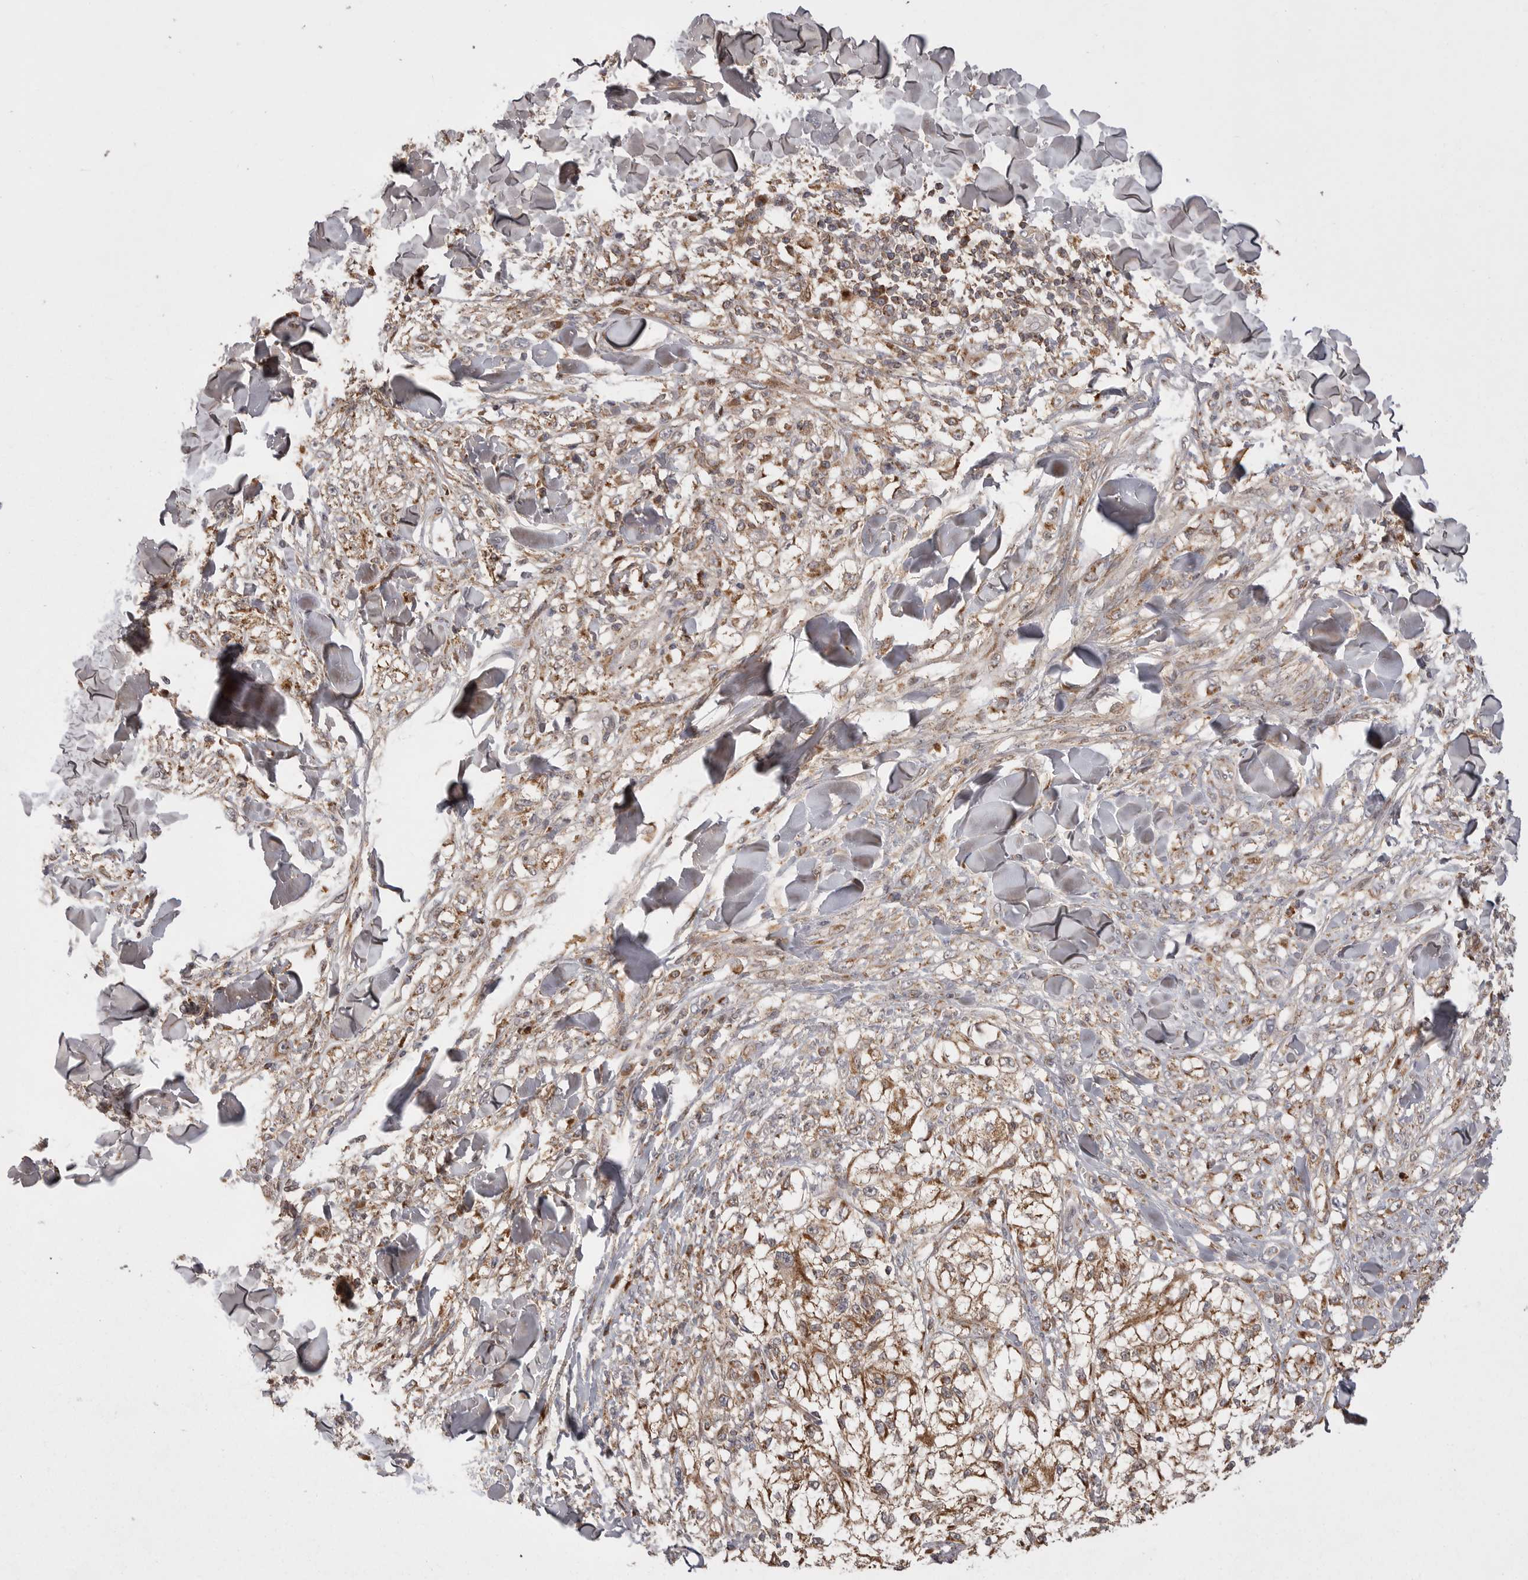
{"staining": {"intensity": "moderate", "quantity": ">75%", "location": "cytoplasmic/membranous"}, "tissue": "melanoma", "cell_type": "Tumor cells", "image_type": "cancer", "snomed": [{"axis": "morphology", "description": "Malignant melanoma, NOS"}, {"axis": "topography", "description": "Skin of head"}], "caption": "Human malignant melanoma stained with a protein marker displays moderate staining in tumor cells.", "gene": "KYAT3", "patient": {"sex": "male", "age": 83}}